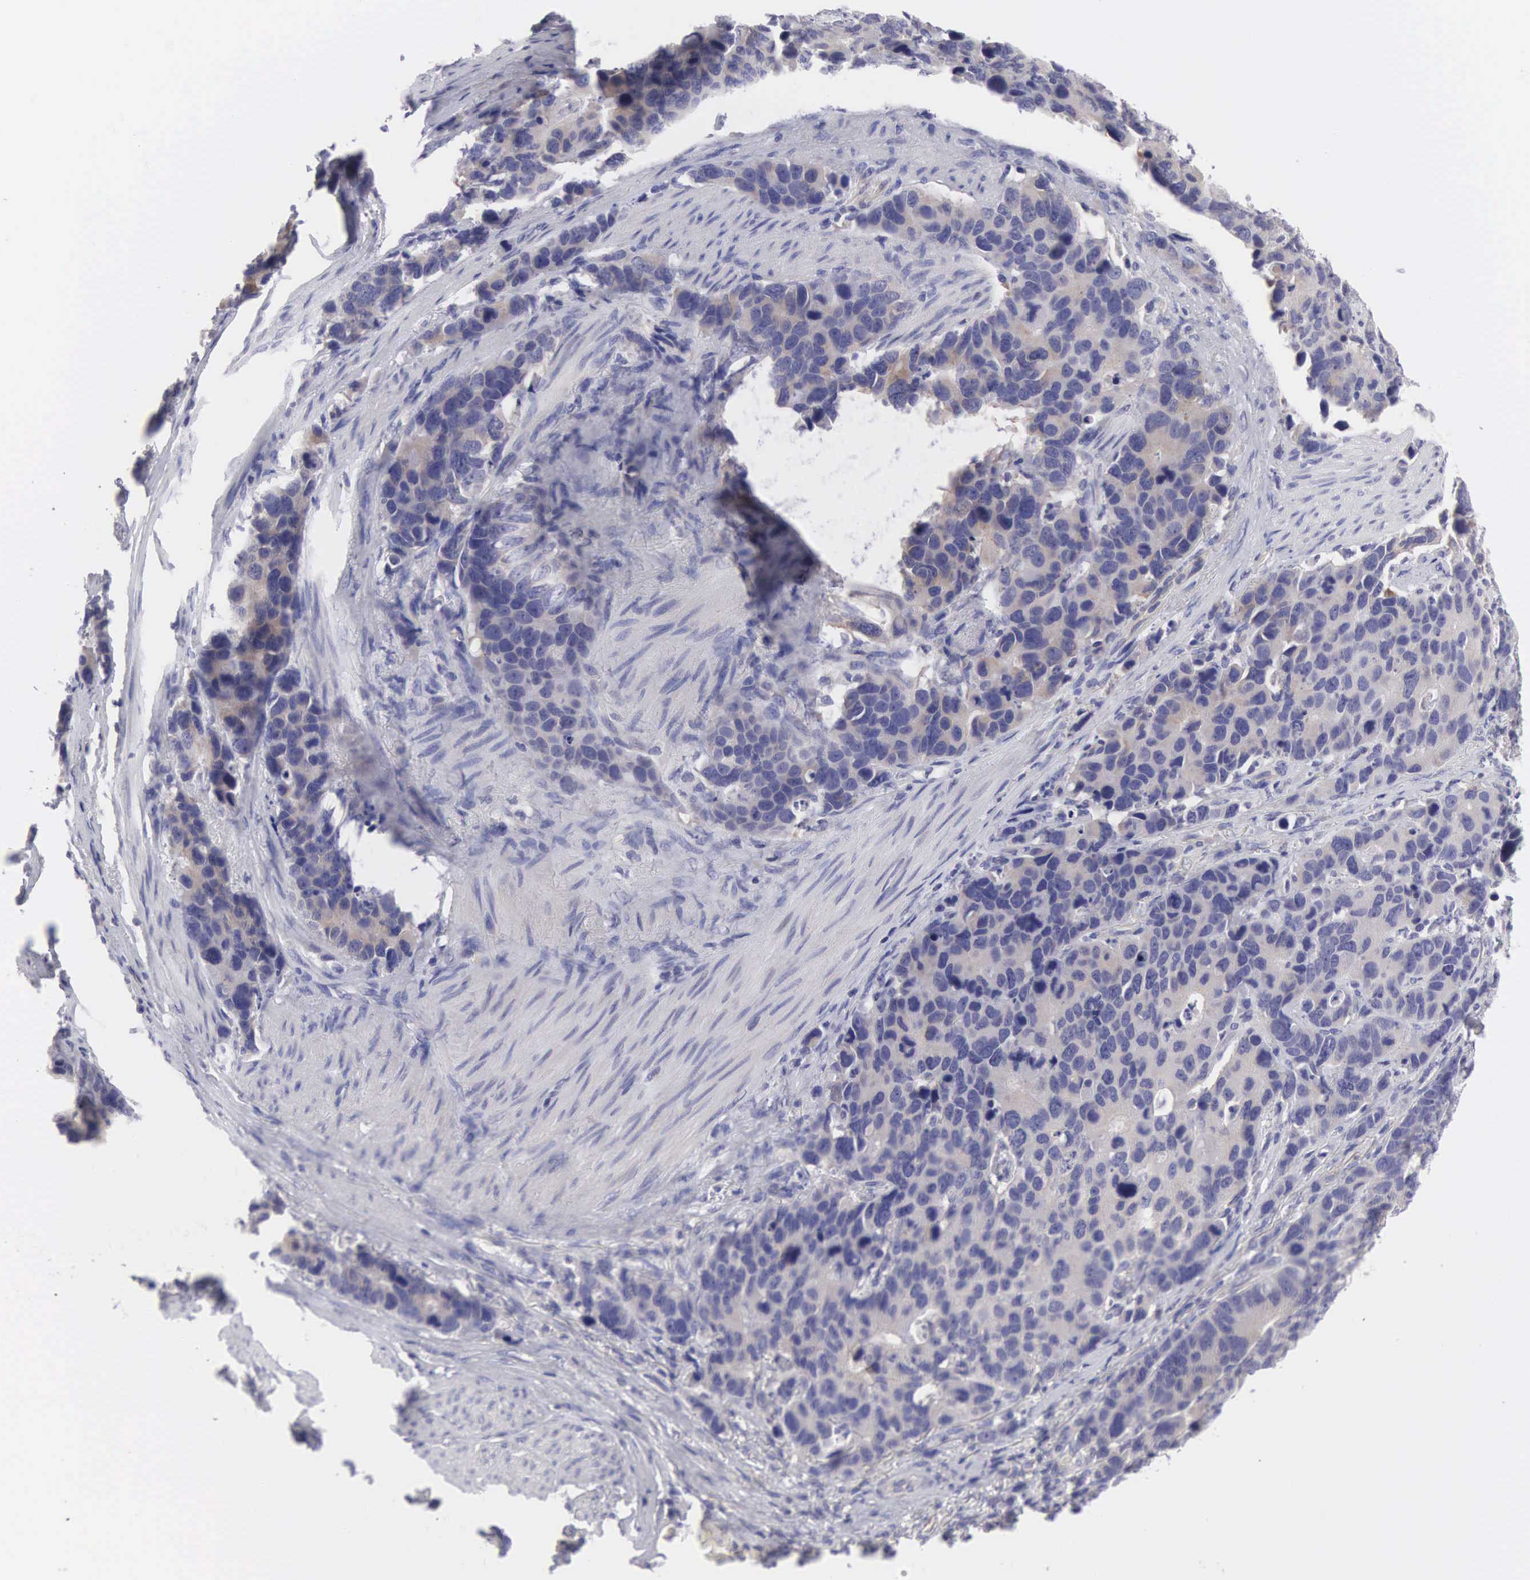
{"staining": {"intensity": "negative", "quantity": "none", "location": "none"}, "tissue": "stomach cancer", "cell_type": "Tumor cells", "image_type": "cancer", "snomed": [{"axis": "morphology", "description": "Adenocarcinoma, NOS"}, {"axis": "topography", "description": "Stomach, upper"}], "caption": "Micrograph shows no protein staining in tumor cells of adenocarcinoma (stomach) tissue.", "gene": "SLITRK4", "patient": {"sex": "male", "age": 71}}